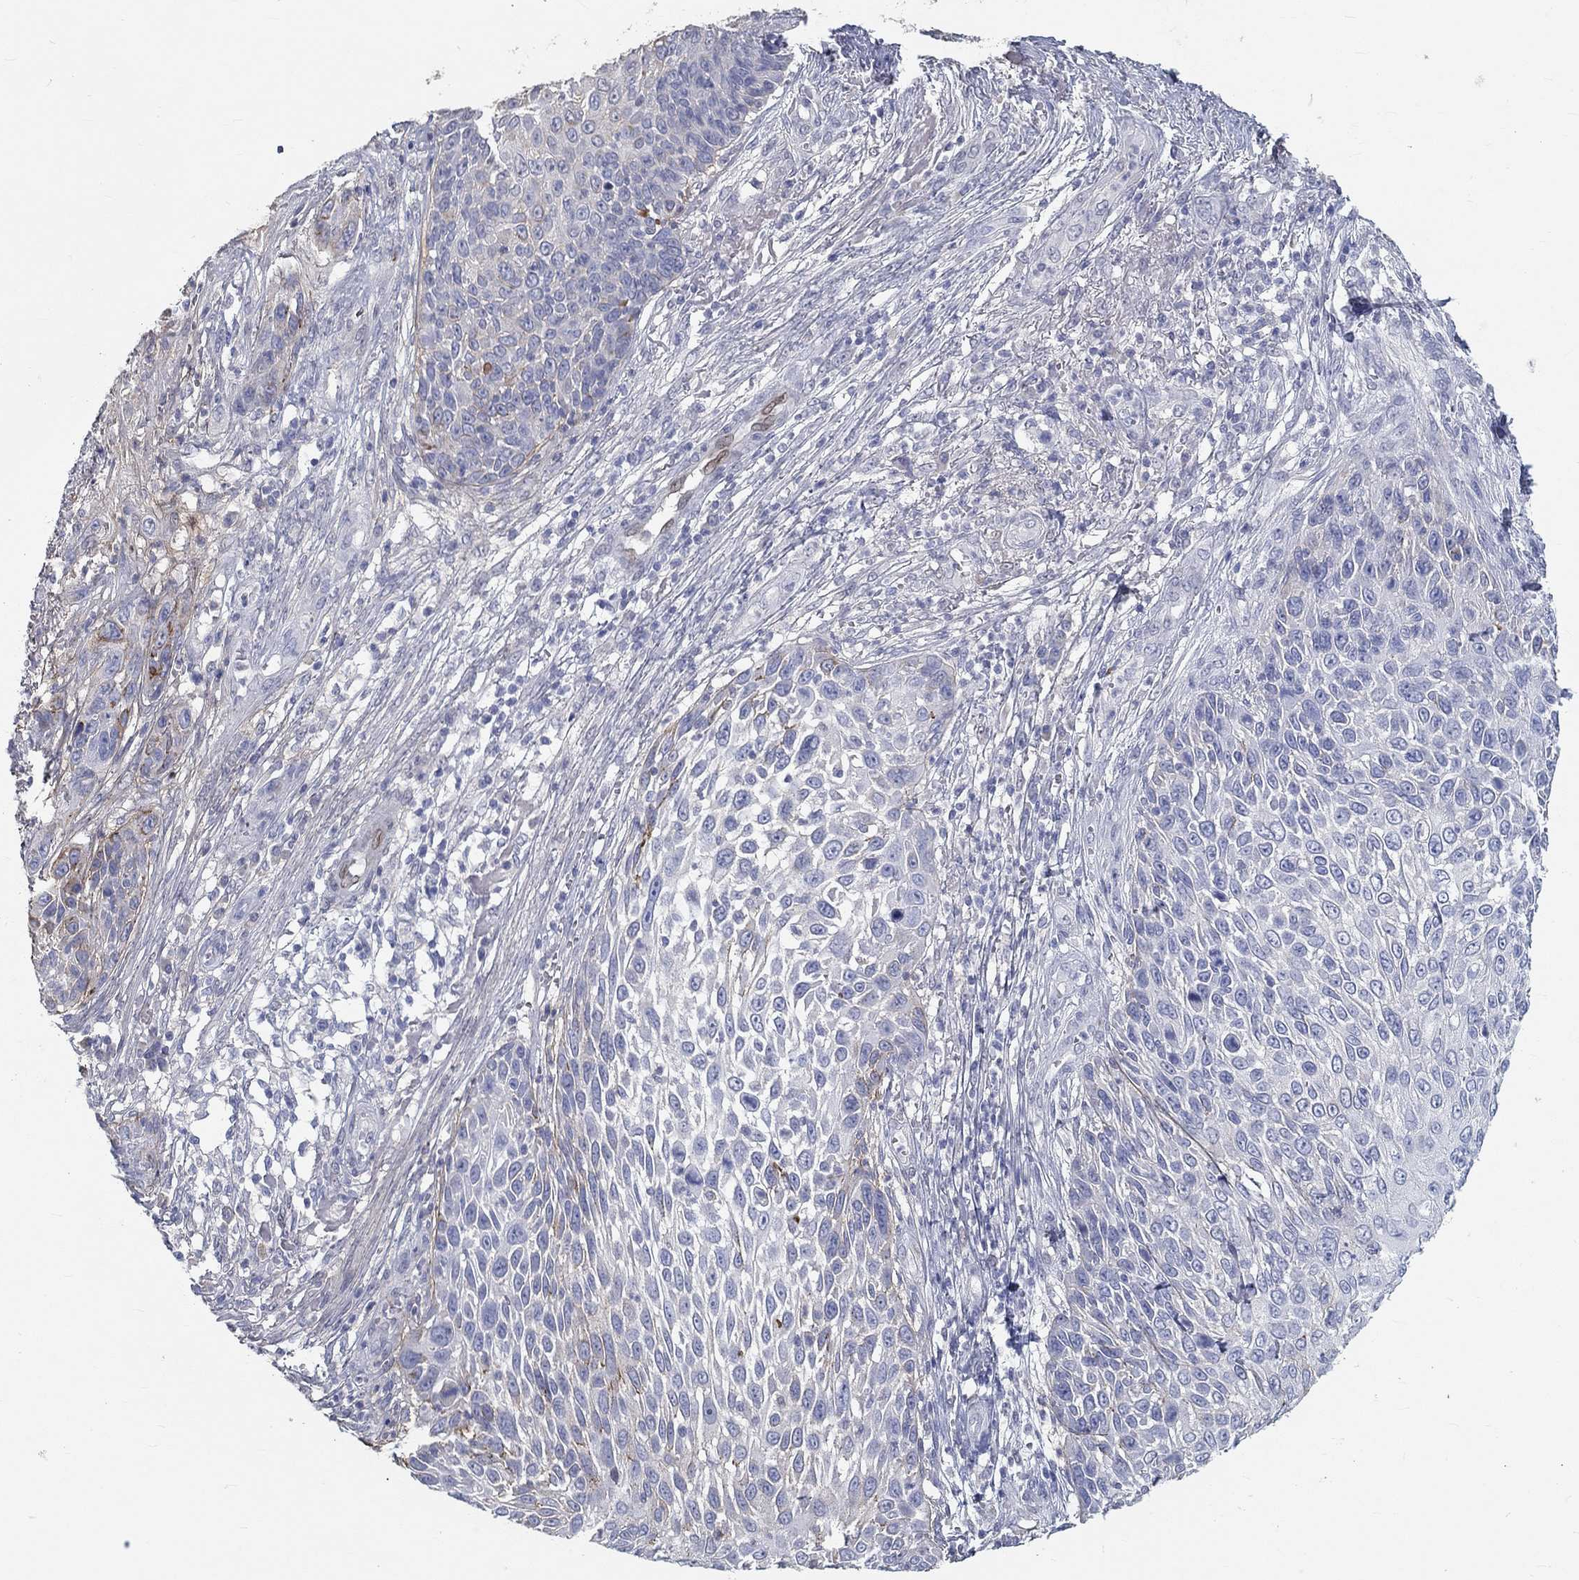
{"staining": {"intensity": "moderate", "quantity": "<25%", "location": "cytoplasmic/membranous"}, "tissue": "skin cancer", "cell_type": "Tumor cells", "image_type": "cancer", "snomed": [{"axis": "morphology", "description": "Squamous cell carcinoma, NOS"}, {"axis": "topography", "description": "Skin"}], "caption": "Squamous cell carcinoma (skin) stained for a protein demonstrates moderate cytoplasmic/membranous positivity in tumor cells.", "gene": "FGF2", "patient": {"sex": "male", "age": 92}}